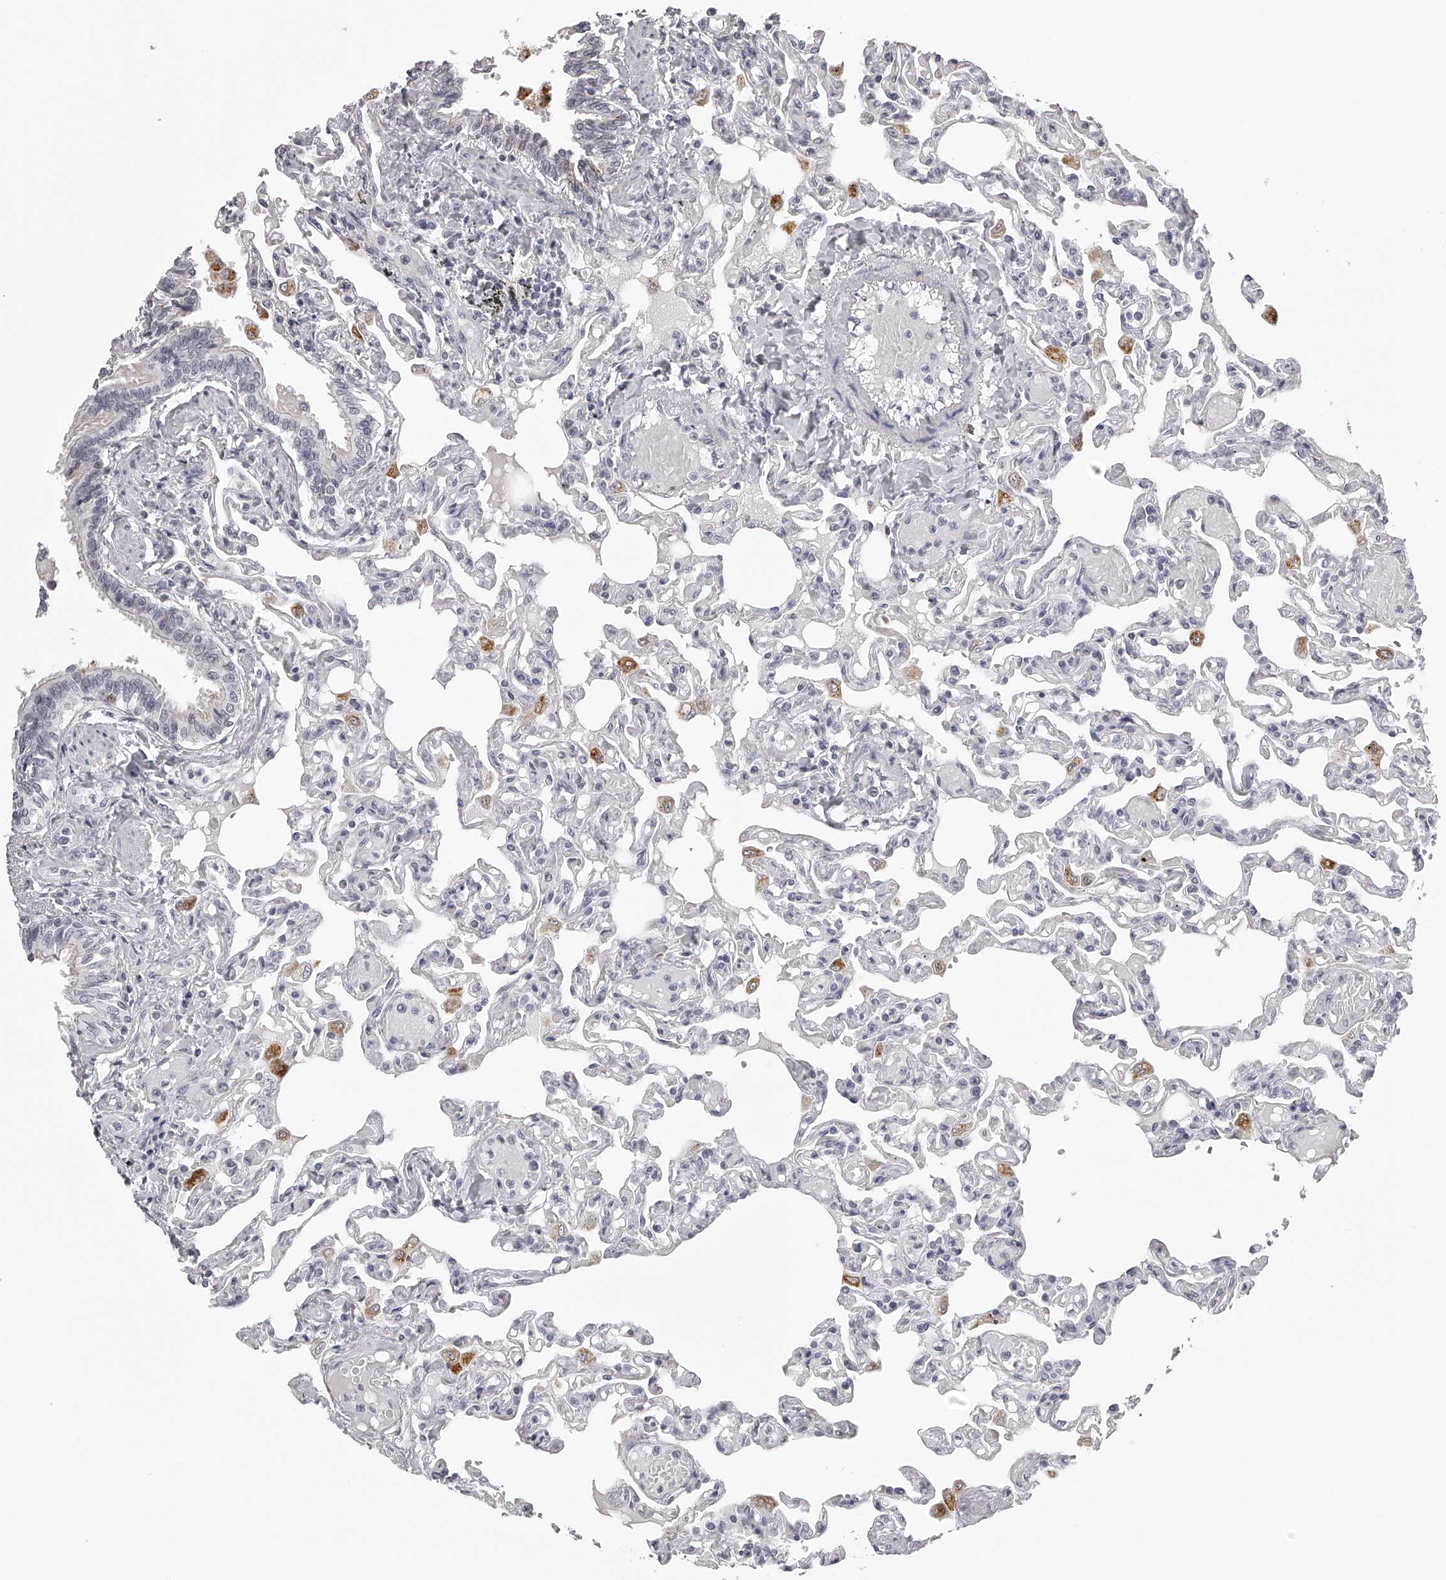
{"staining": {"intensity": "negative", "quantity": "none", "location": "none"}, "tissue": "lung", "cell_type": "Alveolar cells", "image_type": "normal", "snomed": [{"axis": "morphology", "description": "Normal tissue, NOS"}, {"axis": "topography", "description": "Lung"}], "caption": "Immunohistochemistry image of unremarkable lung stained for a protein (brown), which demonstrates no positivity in alveolar cells. (IHC, brightfield microscopy, high magnification).", "gene": "RNF220", "patient": {"sex": "male", "age": 21}}